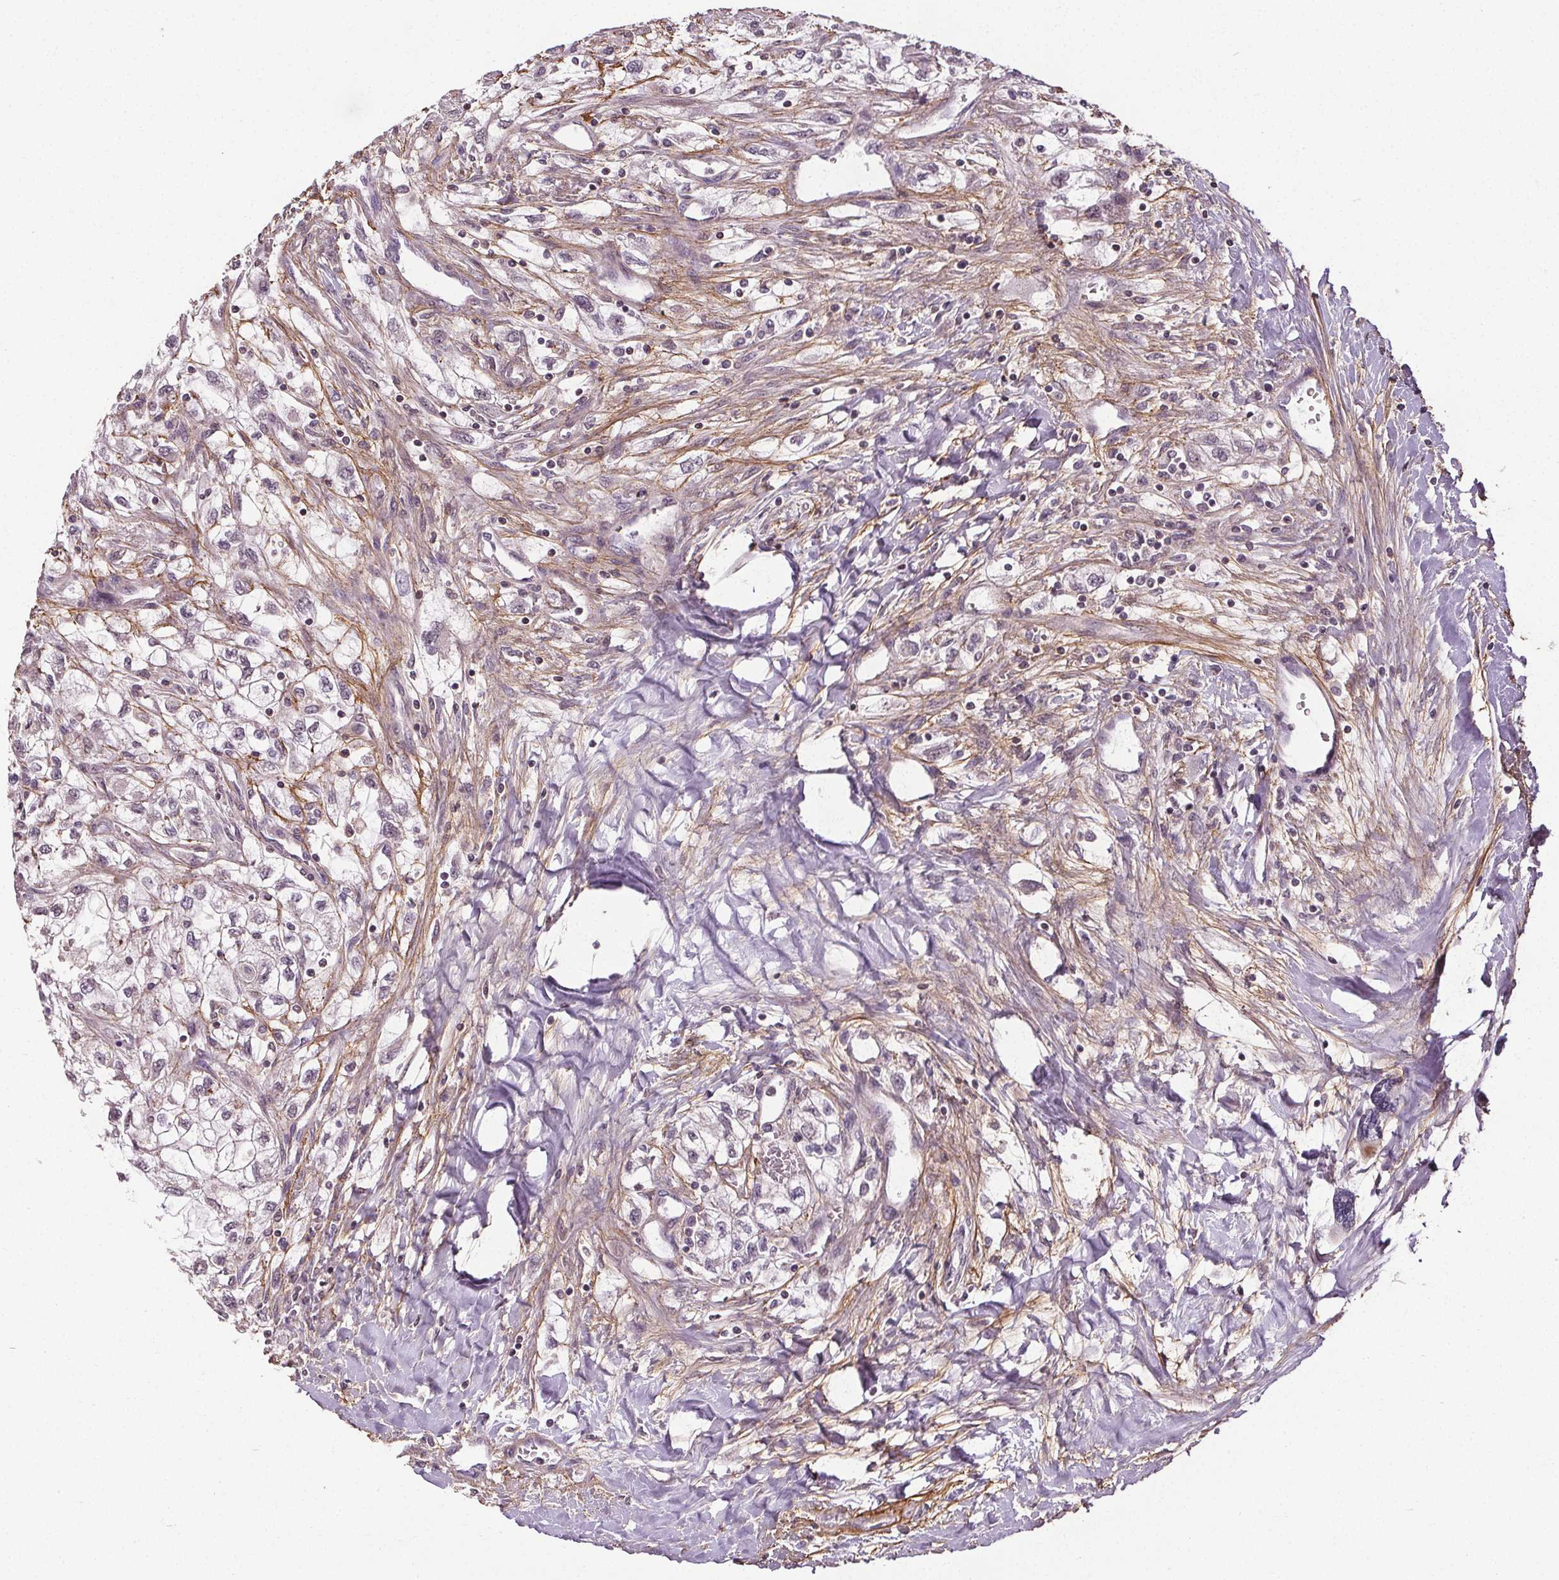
{"staining": {"intensity": "negative", "quantity": "none", "location": "none"}, "tissue": "renal cancer", "cell_type": "Tumor cells", "image_type": "cancer", "snomed": [{"axis": "morphology", "description": "Adenocarcinoma, NOS"}, {"axis": "topography", "description": "Kidney"}], "caption": "Immunohistochemistry of human renal adenocarcinoma exhibits no positivity in tumor cells.", "gene": "KIAA0232", "patient": {"sex": "male", "age": 59}}